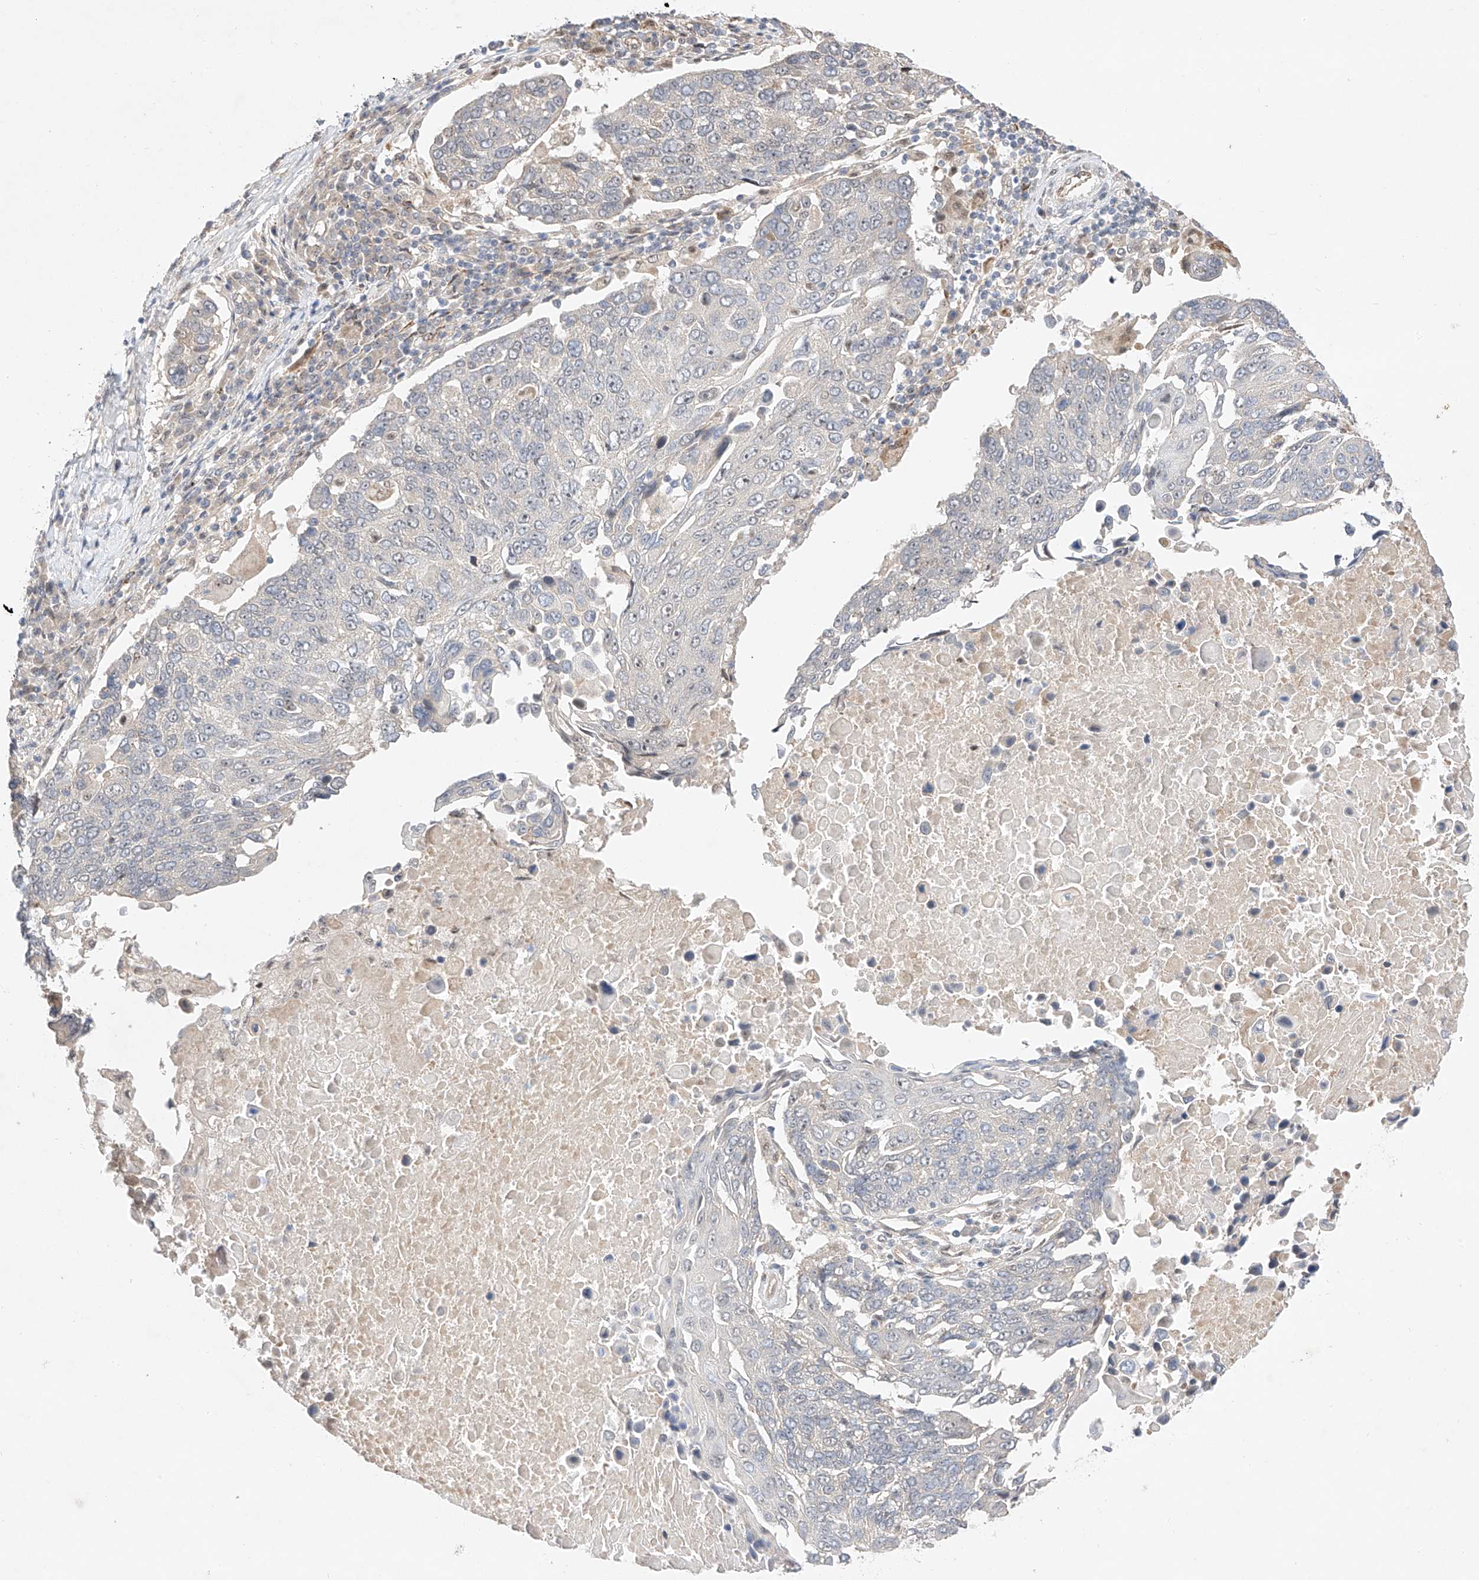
{"staining": {"intensity": "negative", "quantity": "none", "location": "none"}, "tissue": "lung cancer", "cell_type": "Tumor cells", "image_type": "cancer", "snomed": [{"axis": "morphology", "description": "Squamous cell carcinoma, NOS"}, {"axis": "topography", "description": "Lung"}], "caption": "This is an immunohistochemistry histopathology image of lung cancer. There is no expression in tumor cells.", "gene": "IL22RA2", "patient": {"sex": "male", "age": 66}}